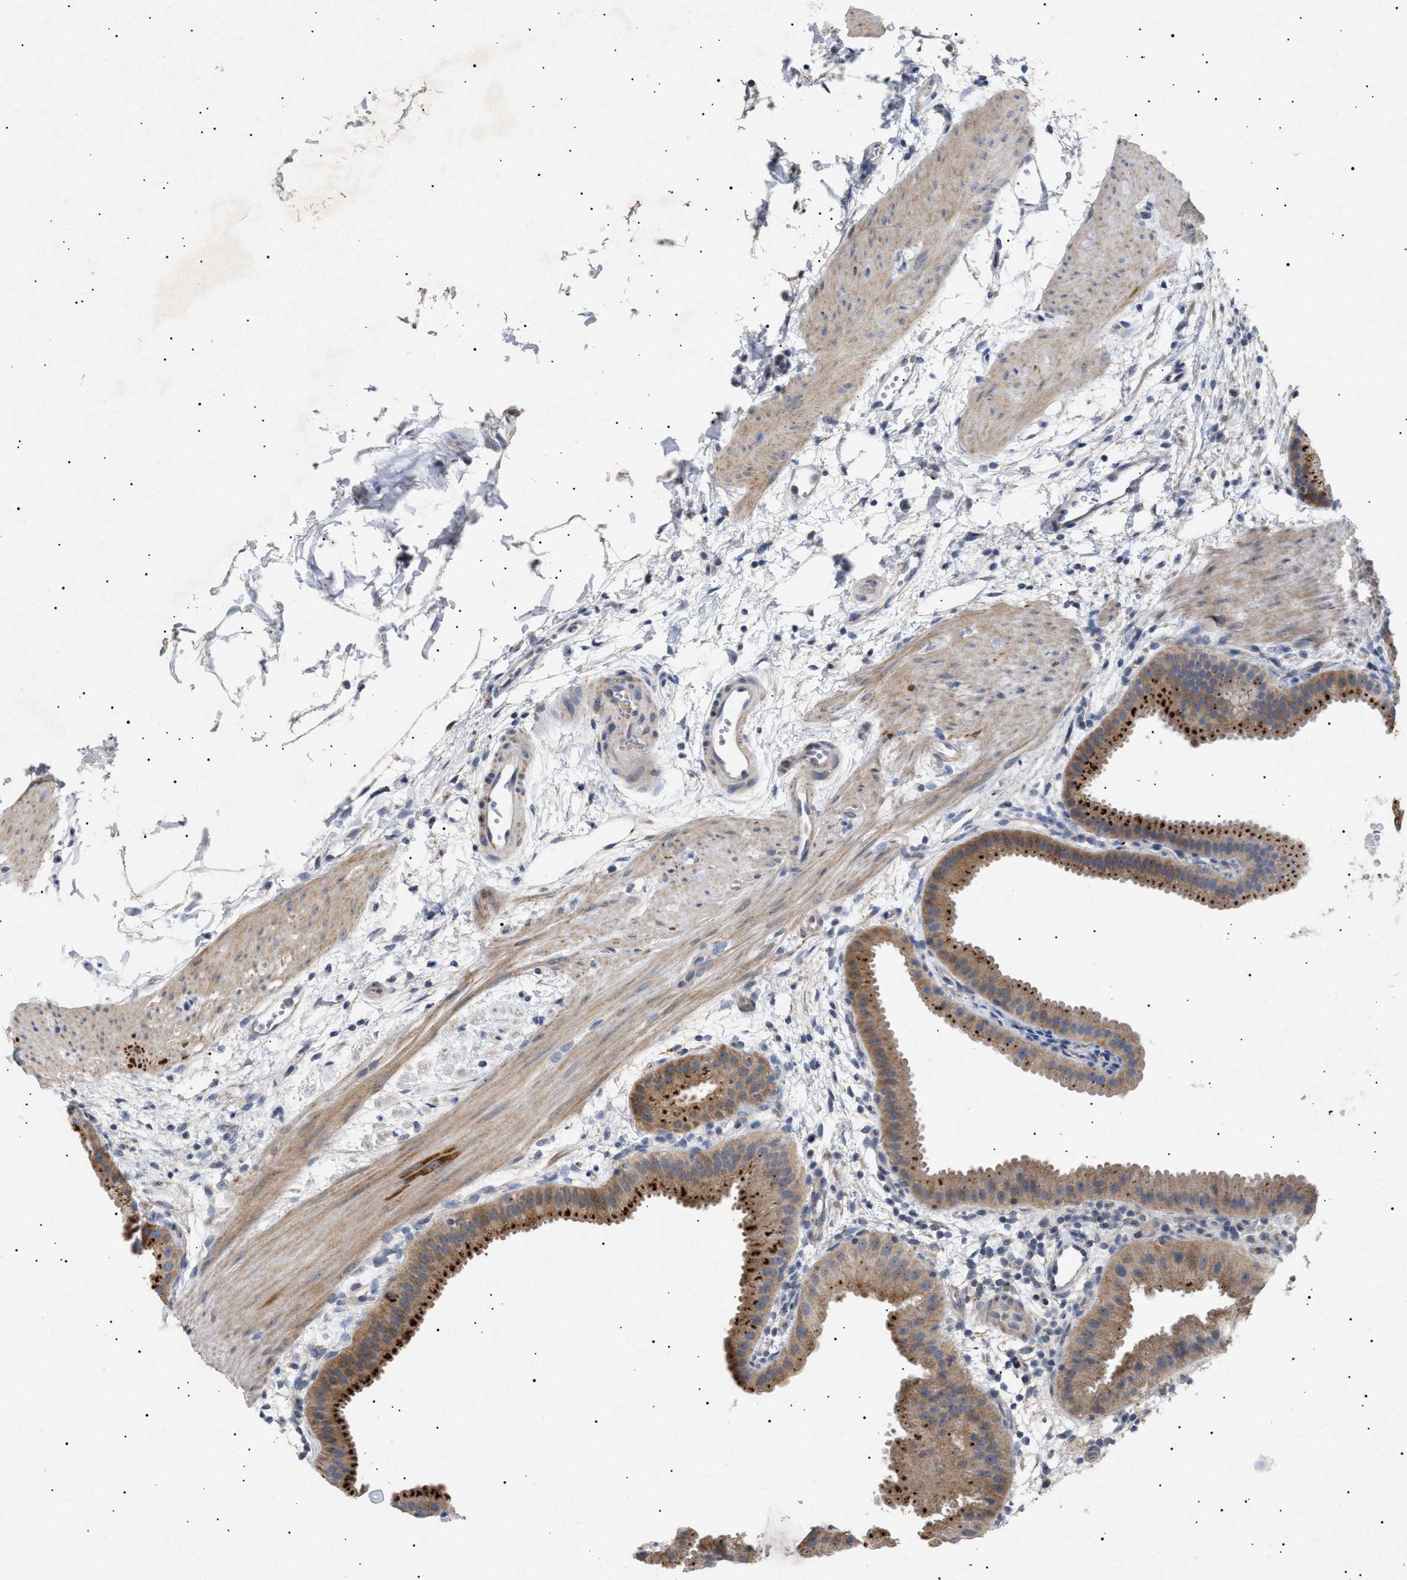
{"staining": {"intensity": "strong", "quantity": ">75%", "location": "cytoplasmic/membranous"}, "tissue": "gallbladder", "cell_type": "Glandular cells", "image_type": "normal", "snomed": [{"axis": "morphology", "description": "Normal tissue, NOS"}, {"axis": "topography", "description": "Gallbladder"}], "caption": "Protein analysis of normal gallbladder shows strong cytoplasmic/membranous positivity in about >75% of glandular cells.", "gene": "SIRT5", "patient": {"sex": "female", "age": 64}}